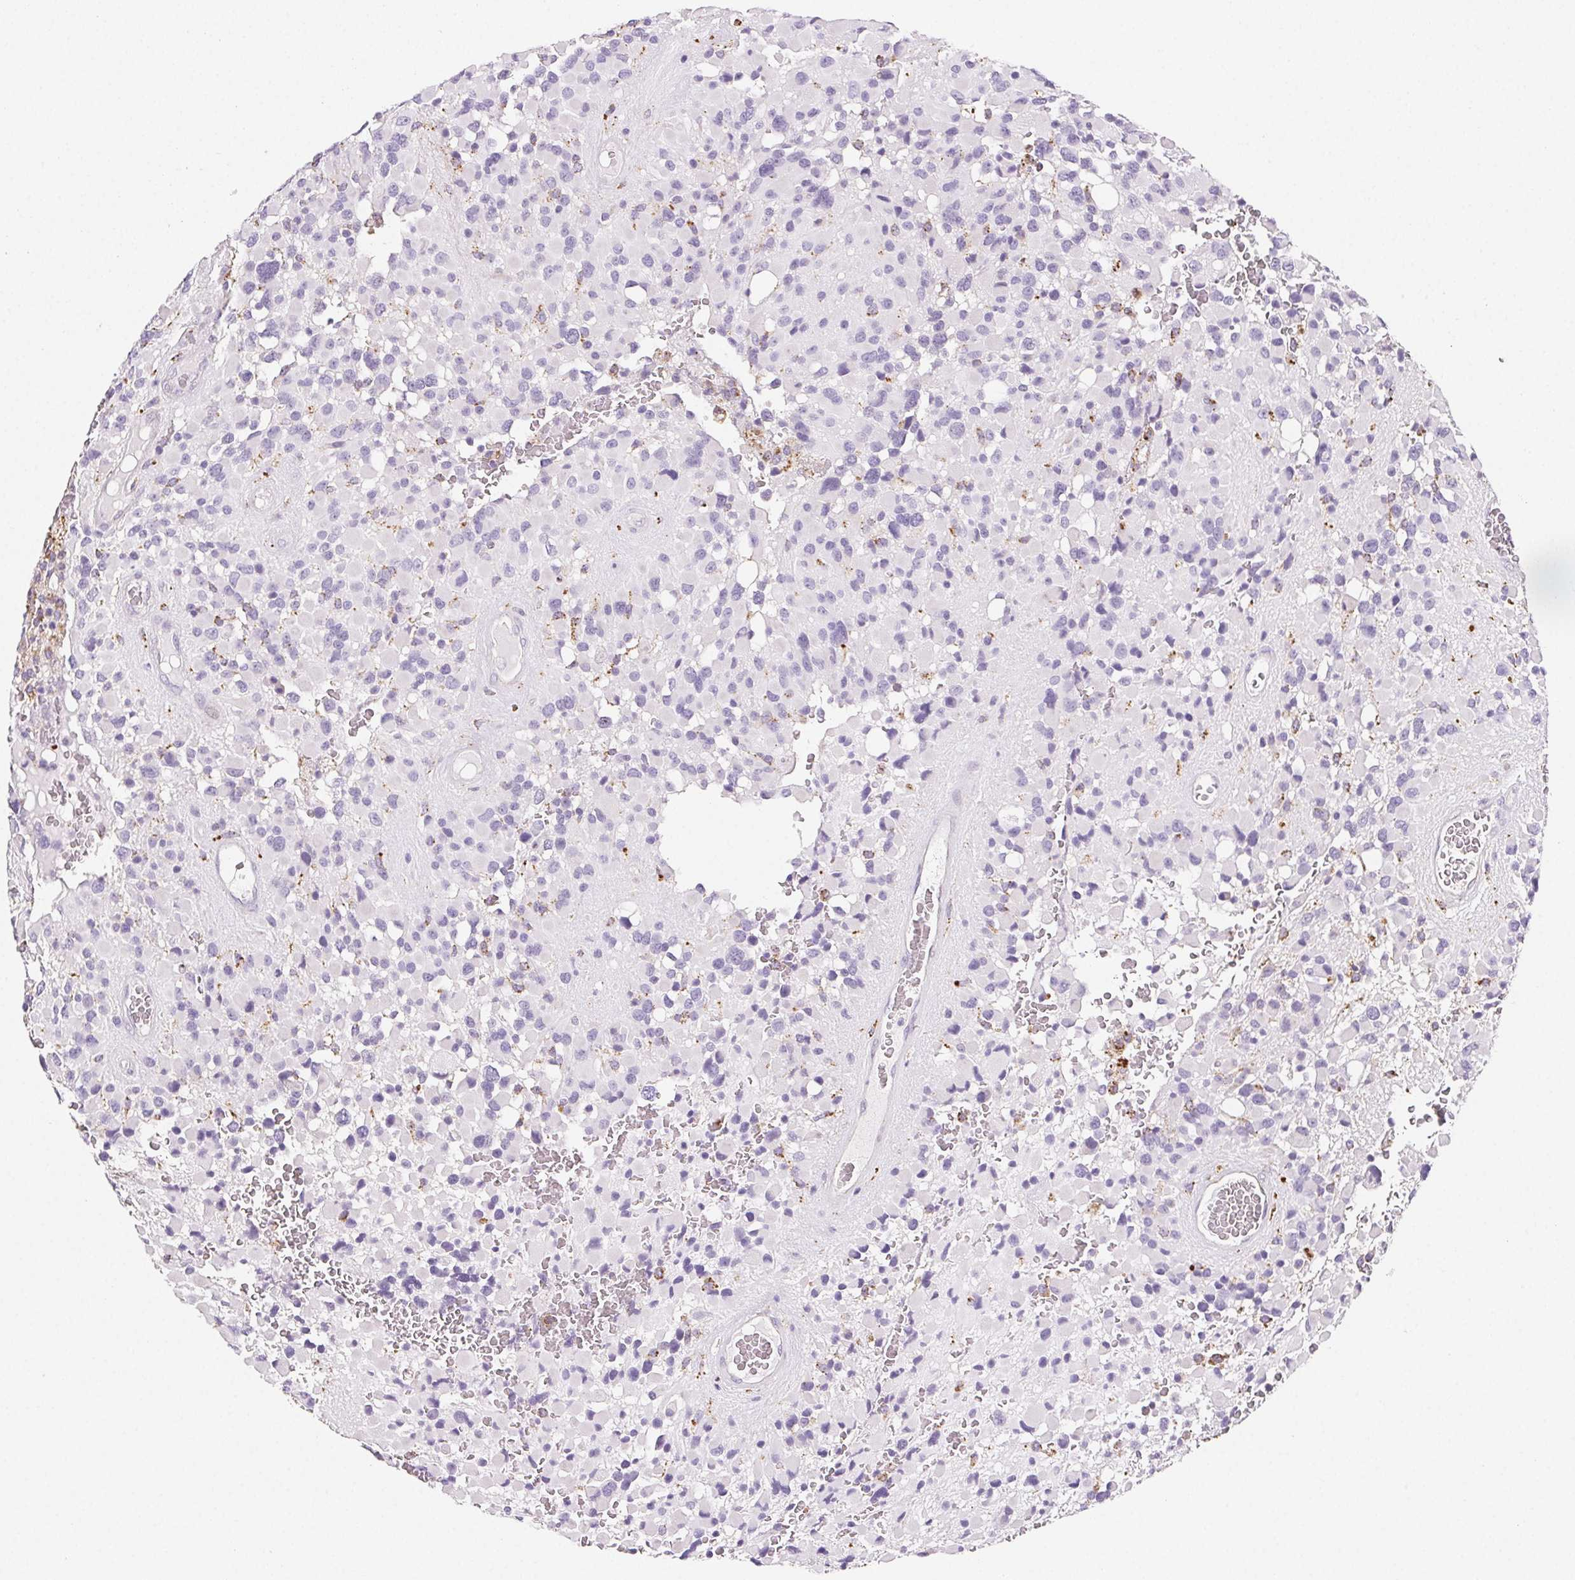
{"staining": {"intensity": "negative", "quantity": "none", "location": "none"}, "tissue": "glioma", "cell_type": "Tumor cells", "image_type": "cancer", "snomed": [{"axis": "morphology", "description": "Glioma, malignant, High grade"}, {"axis": "topography", "description": "Brain"}], "caption": "DAB immunohistochemical staining of malignant glioma (high-grade) reveals no significant expression in tumor cells. Nuclei are stained in blue.", "gene": "LIPA", "patient": {"sex": "female", "age": 40}}